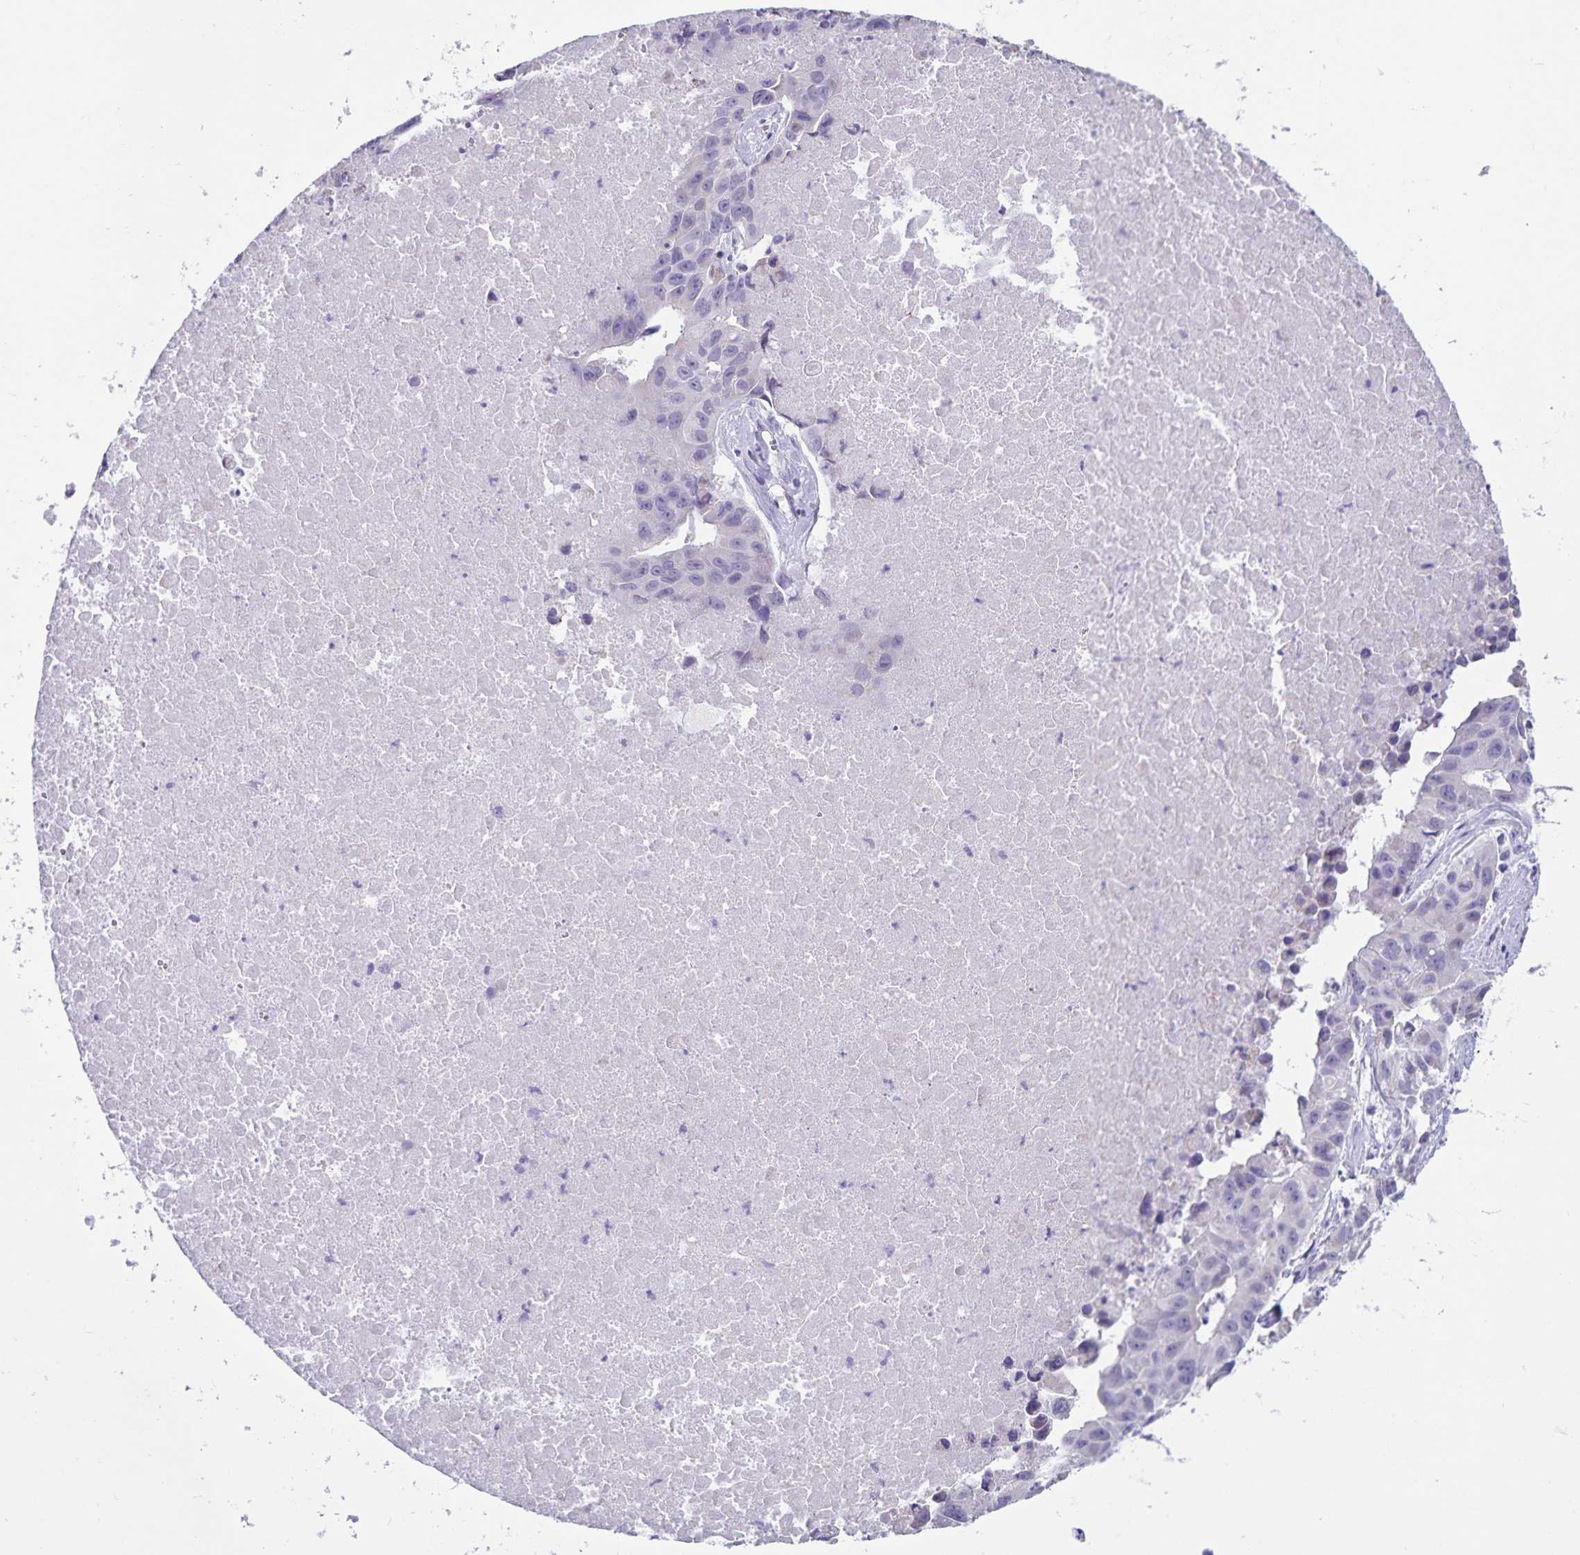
{"staining": {"intensity": "weak", "quantity": "<25%", "location": "cytoplasmic/membranous"}, "tissue": "lung cancer", "cell_type": "Tumor cells", "image_type": "cancer", "snomed": [{"axis": "morphology", "description": "Adenocarcinoma, NOS"}, {"axis": "topography", "description": "Lymph node"}, {"axis": "topography", "description": "Lung"}], "caption": "Protein analysis of lung cancer (adenocarcinoma) exhibits no significant positivity in tumor cells. (Immunohistochemistry (ihc), brightfield microscopy, high magnification).", "gene": "SYNM", "patient": {"sex": "male", "age": 64}}